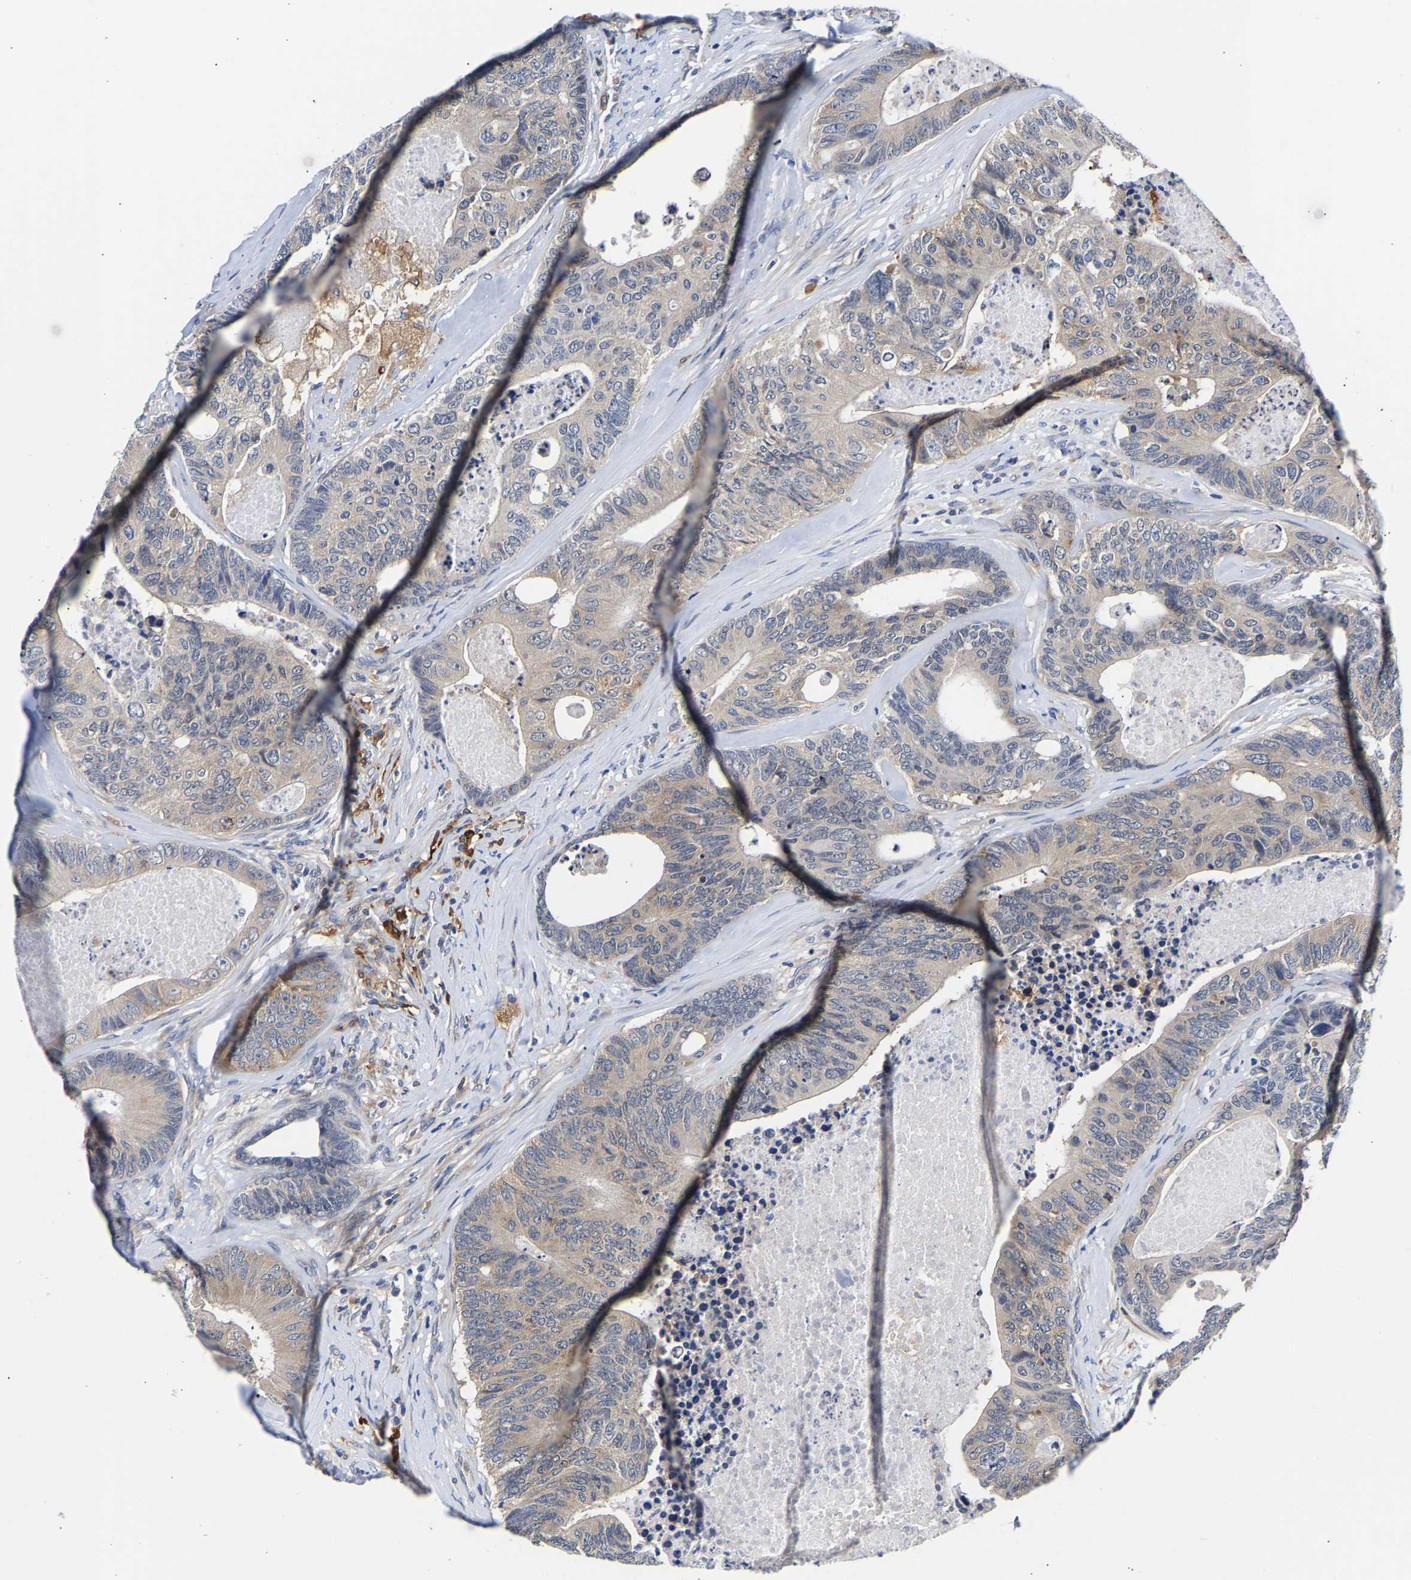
{"staining": {"intensity": "weak", "quantity": "<25%", "location": "cytoplasmic/membranous"}, "tissue": "colorectal cancer", "cell_type": "Tumor cells", "image_type": "cancer", "snomed": [{"axis": "morphology", "description": "Adenocarcinoma, NOS"}, {"axis": "topography", "description": "Colon"}], "caption": "This is a photomicrograph of immunohistochemistry staining of colorectal adenocarcinoma, which shows no expression in tumor cells.", "gene": "CCDC6", "patient": {"sex": "female", "age": 67}}